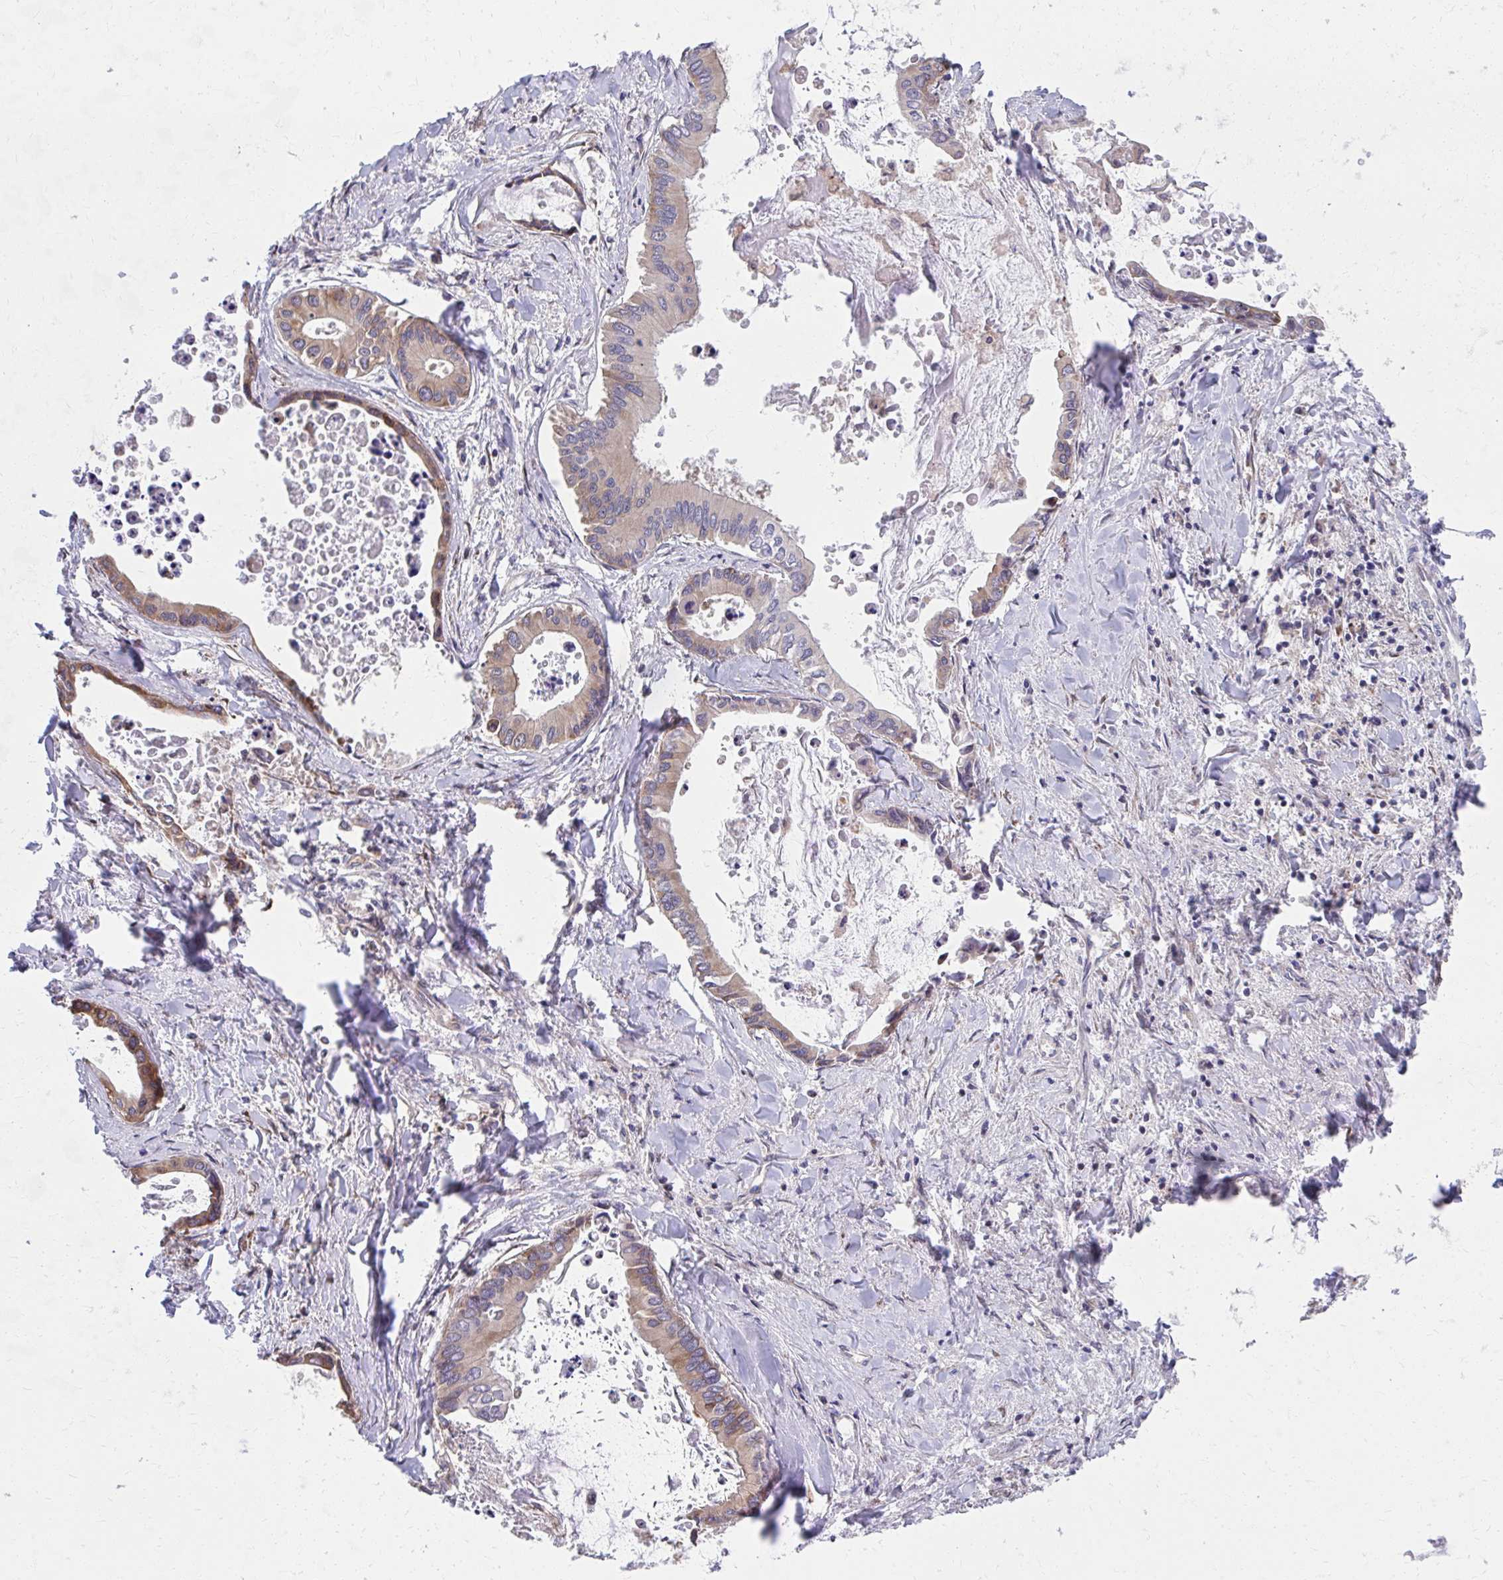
{"staining": {"intensity": "weak", "quantity": "25%-75%", "location": "cytoplasmic/membranous"}, "tissue": "liver cancer", "cell_type": "Tumor cells", "image_type": "cancer", "snomed": [{"axis": "morphology", "description": "Cholangiocarcinoma"}, {"axis": "topography", "description": "Liver"}], "caption": "DAB (3,3'-diaminobenzidine) immunohistochemical staining of human liver cancer exhibits weak cytoplasmic/membranous protein positivity in about 25%-75% of tumor cells.", "gene": "ZNF778", "patient": {"sex": "male", "age": 66}}